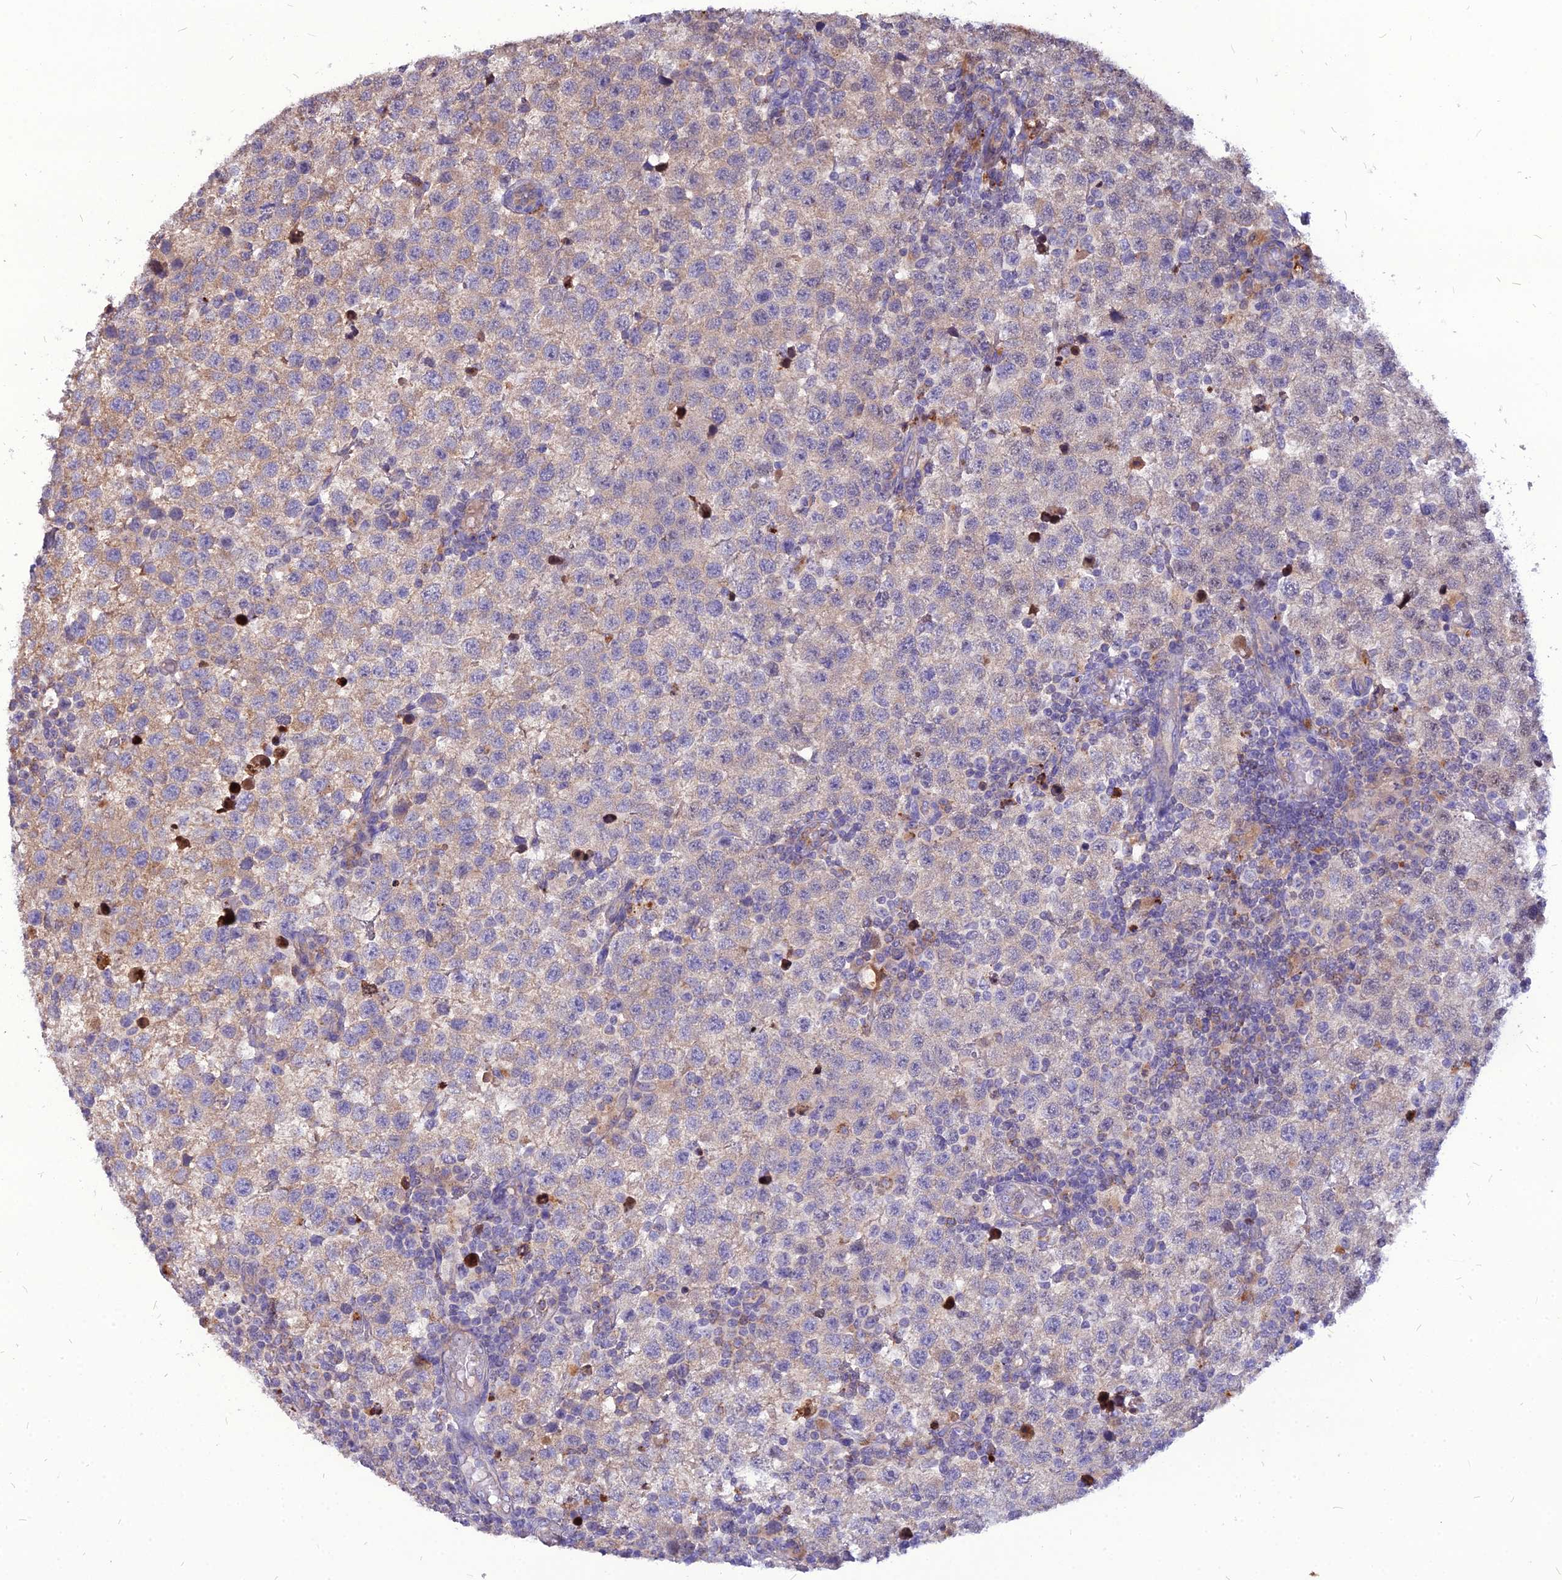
{"staining": {"intensity": "weak", "quantity": "25%-75%", "location": "cytoplasmic/membranous"}, "tissue": "testis cancer", "cell_type": "Tumor cells", "image_type": "cancer", "snomed": [{"axis": "morphology", "description": "Seminoma, NOS"}, {"axis": "topography", "description": "Testis"}], "caption": "This is an image of immunohistochemistry staining of testis cancer (seminoma), which shows weak positivity in the cytoplasmic/membranous of tumor cells.", "gene": "PCED1B", "patient": {"sex": "male", "age": 34}}